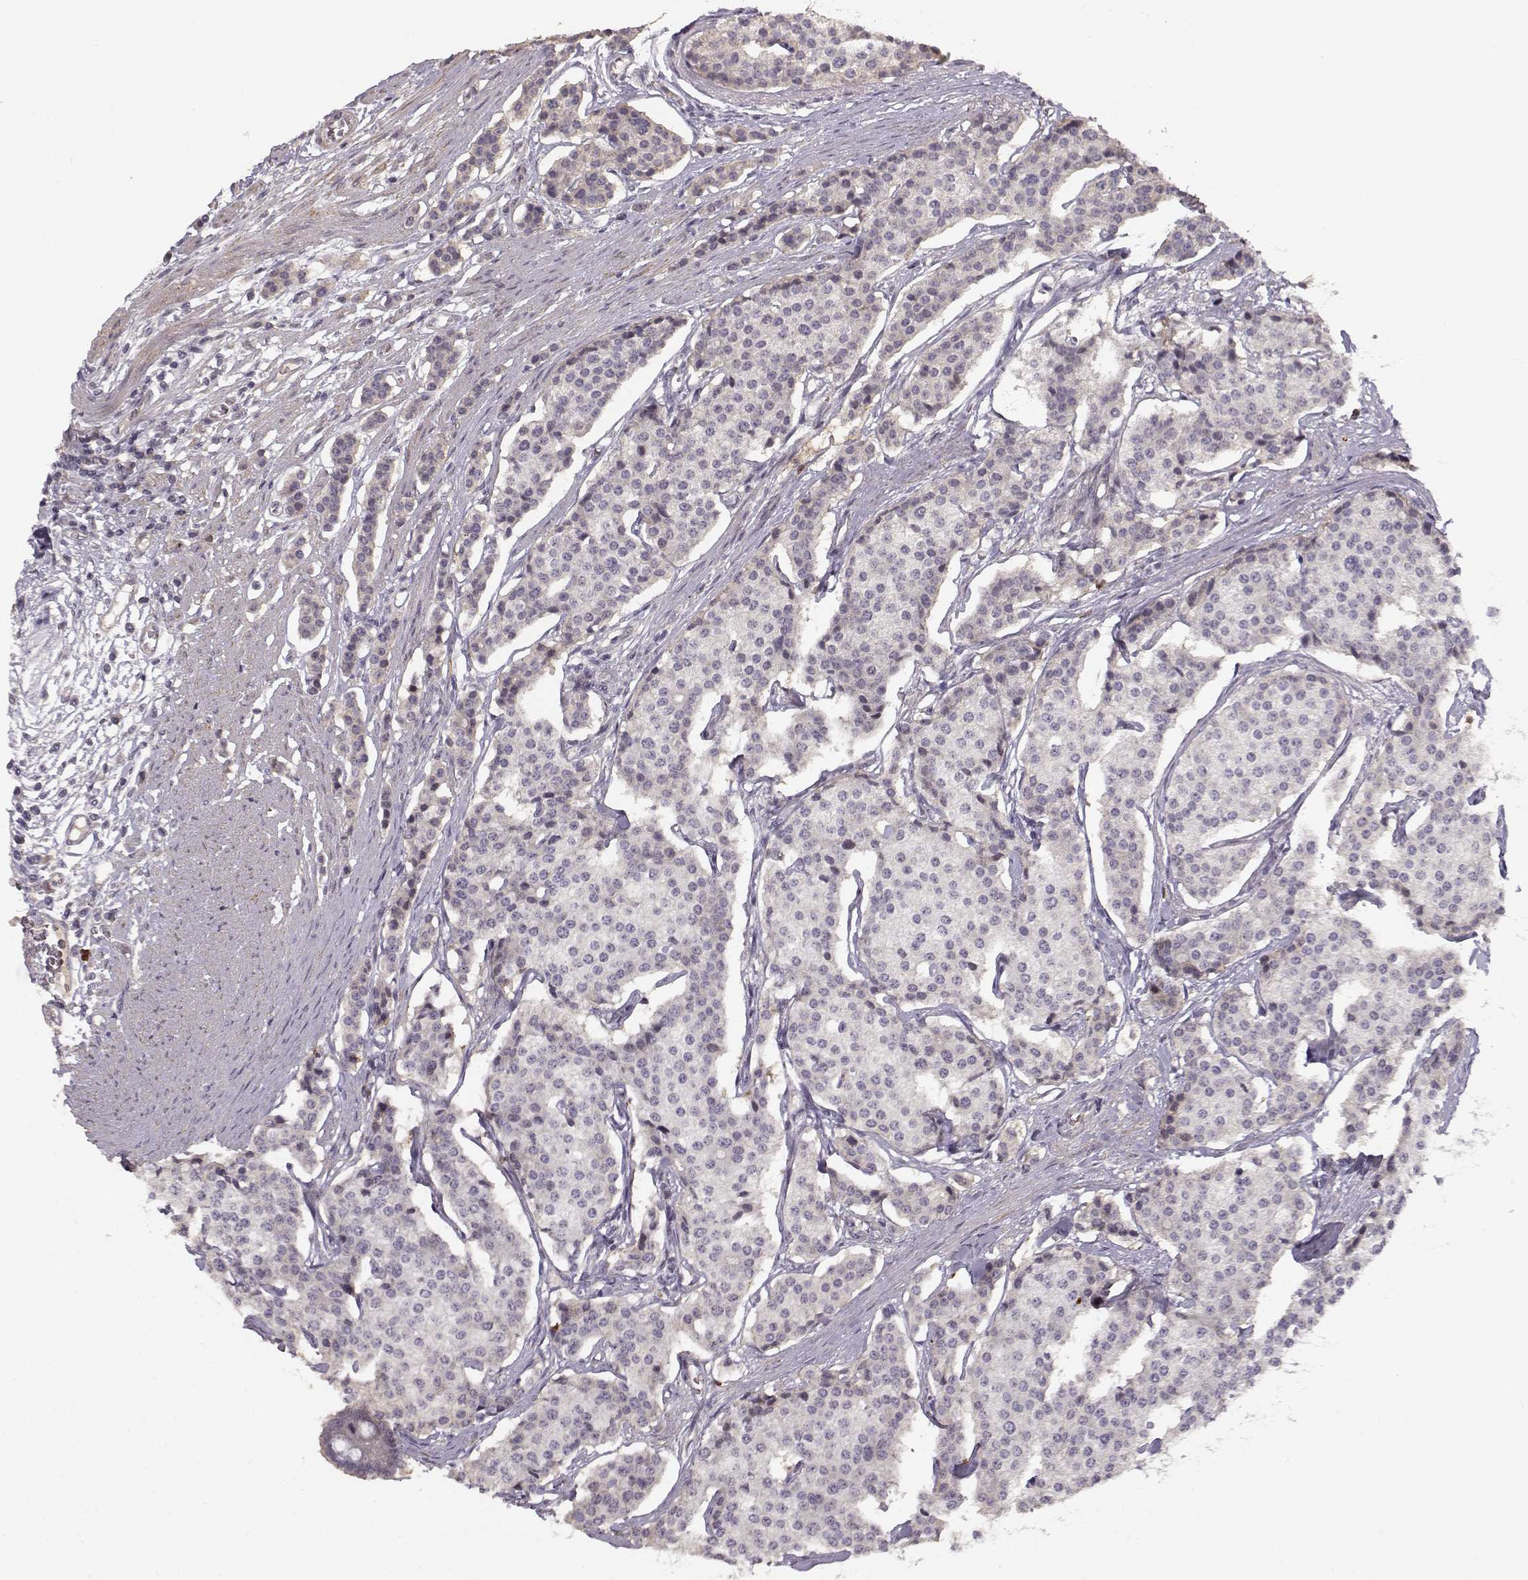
{"staining": {"intensity": "negative", "quantity": "none", "location": "none"}, "tissue": "carcinoid", "cell_type": "Tumor cells", "image_type": "cancer", "snomed": [{"axis": "morphology", "description": "Carcinoid, malignant, NOS"}, {"axis": "topography", "description": "Small intestine"}], "caption": "There is no significant staining in tumor cells of carcinoid (malignant). The staining is performed using DAB (3,3'-diaminobenzidine) brown chromogen with nuclei counter-stained in using hematoxylin.", "gene": "RGS9BP", "patient": {"sex": "female", "age": 65}}